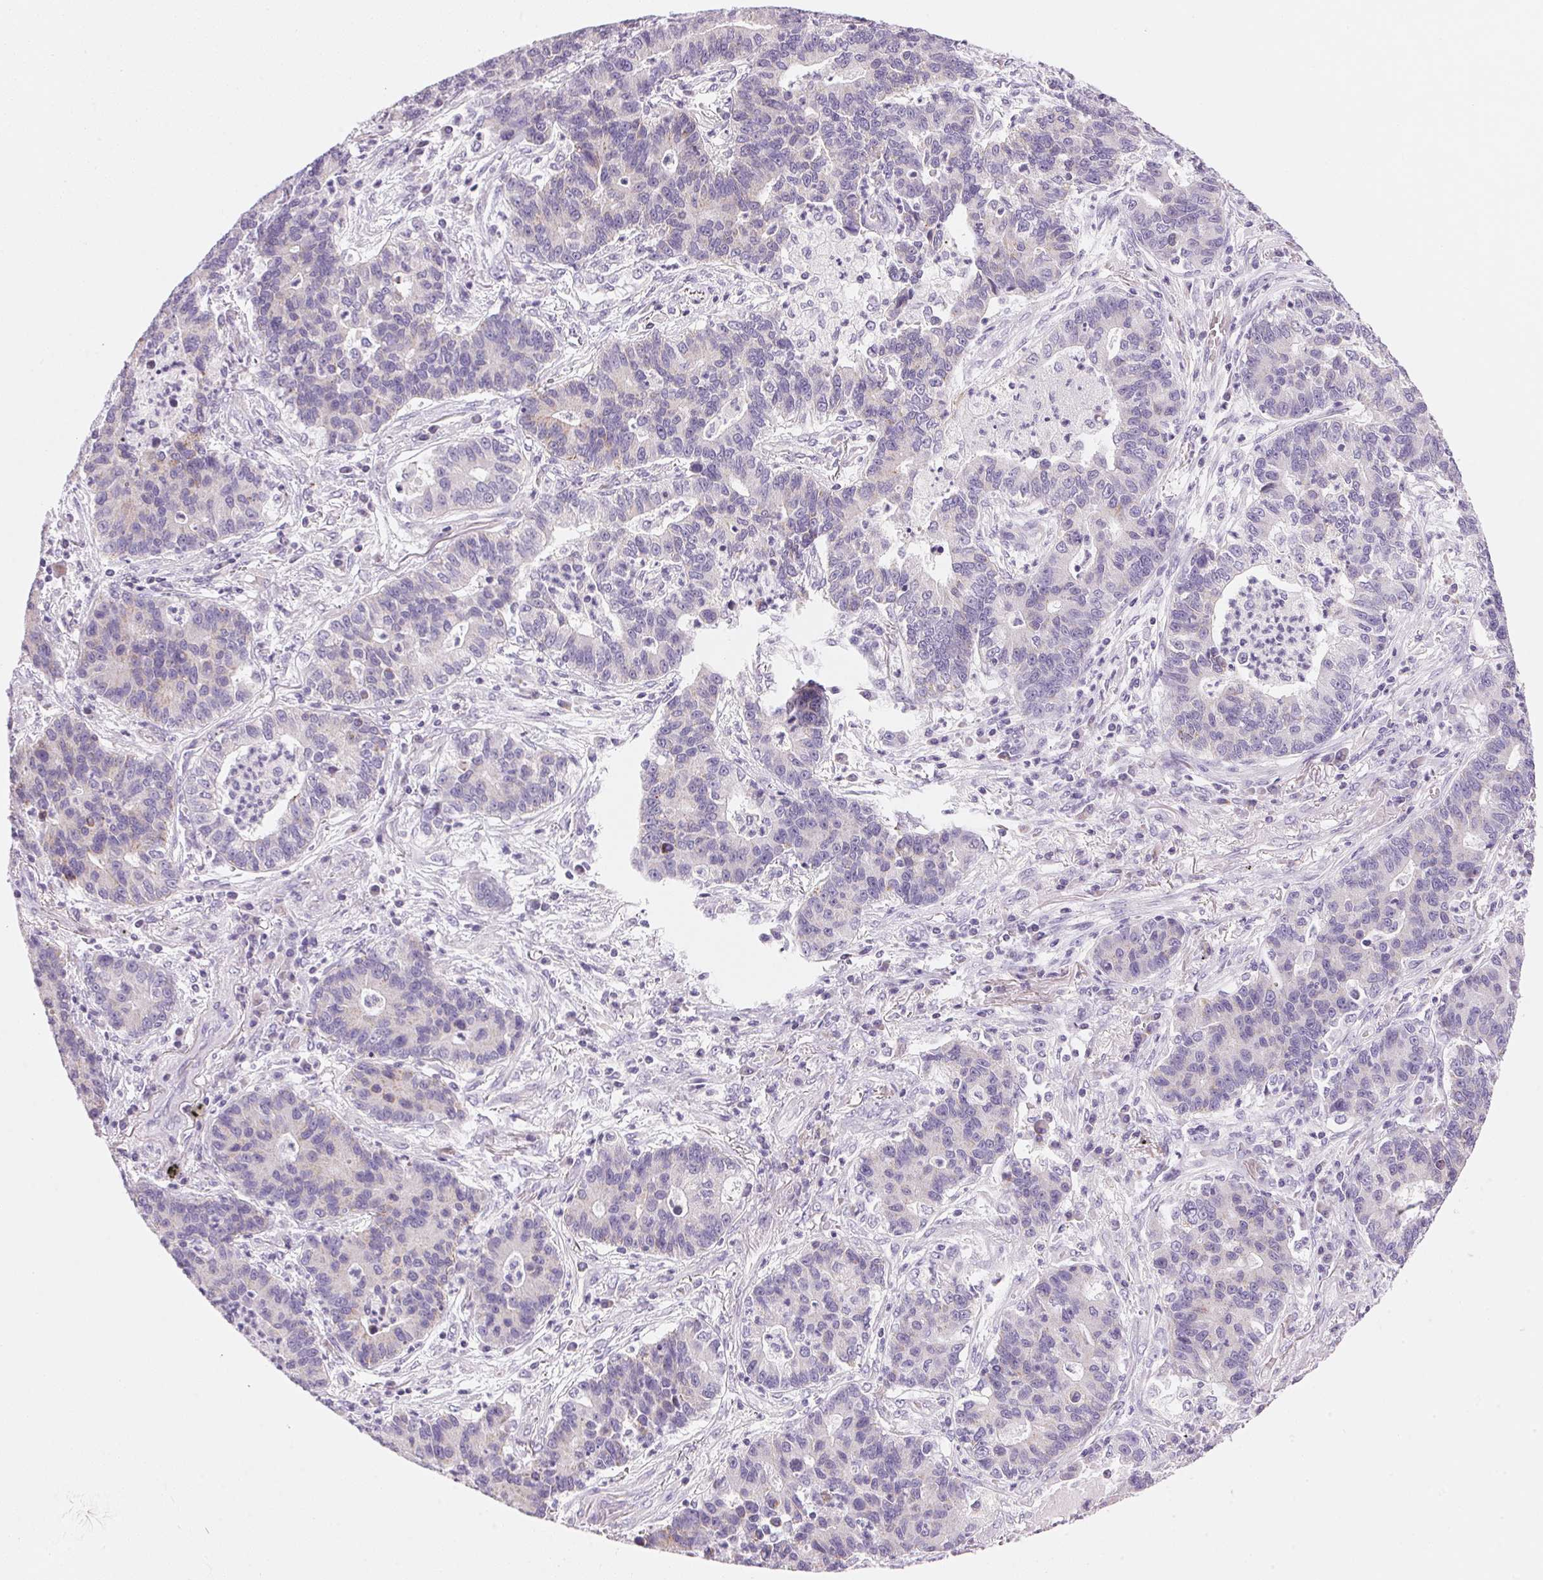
{"staining": {"intensity": "negative", "quantity": "none", "location": "none"}, "tissue": "lung cancer", "cell_type": "Tumor cells", "image_type": "cancer", "snomed": [{"axis": "morphology", "description": "Adenocarcinoma, NOS"}, {"axis": "topography", "description": "Lung"}], "caption": "IHC histopathology image of lung adenocarcinoma stained for a protein (brown), which shows no staining in tumor cells.", "gene": "CYP11B1", "patient": {"sex": "female", "age": 57}}